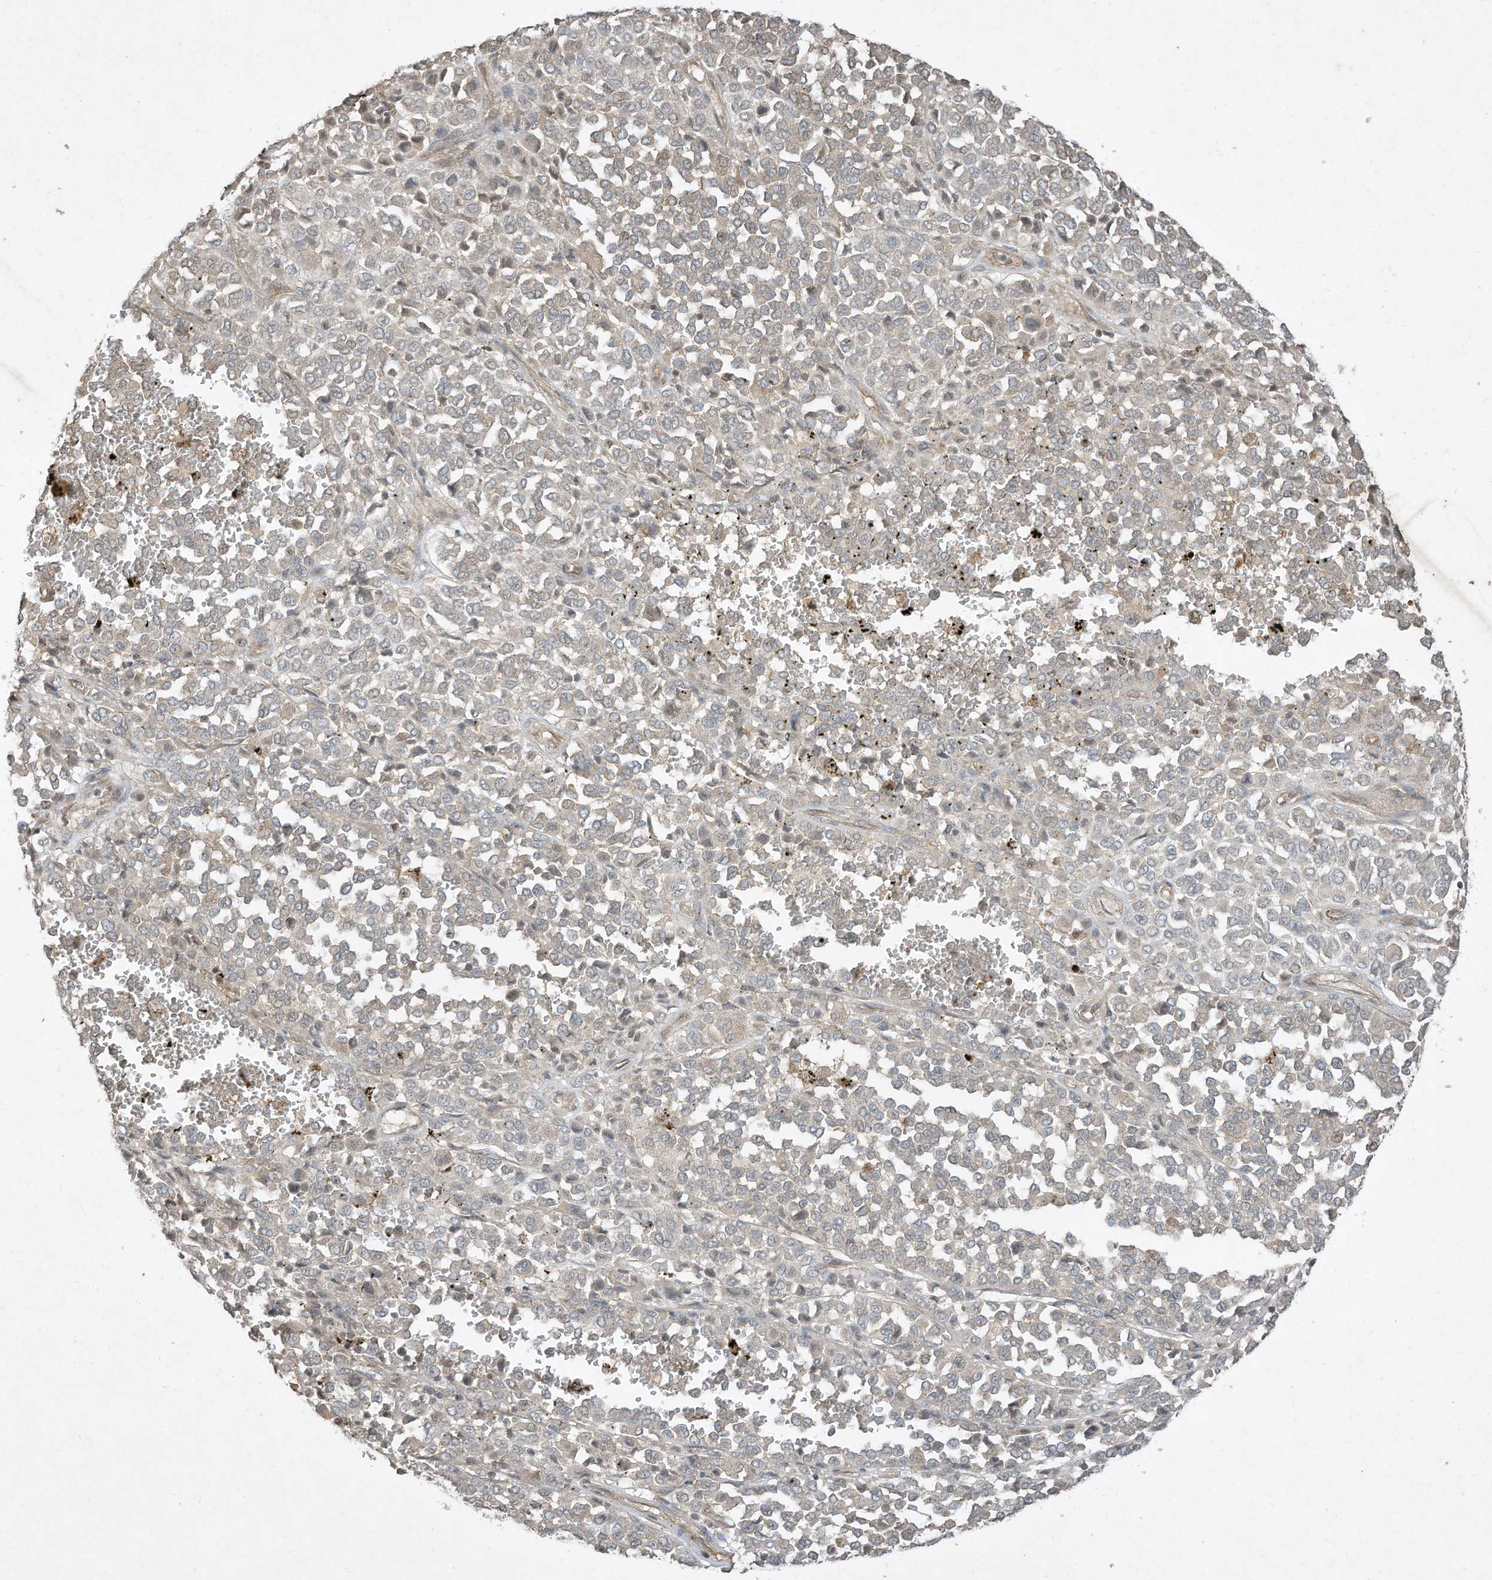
{"staining": {"intensity": "negative", "quantity": "none", "location": "none"}, "tissue": "melanoma", "cell_type": "Tumor cells", "image_type": "cancer", "snomed": [{"axis": "morphology", "description": "Malignant melanoma, Metastatic site"}, {"axis": "topography", "description": "Pancreas"}], "caption": "The histopathology image displays no staining of tumor cells in melanoma.", "gene": "MATN2", "patient": {"sex": "female", "age": 30}}